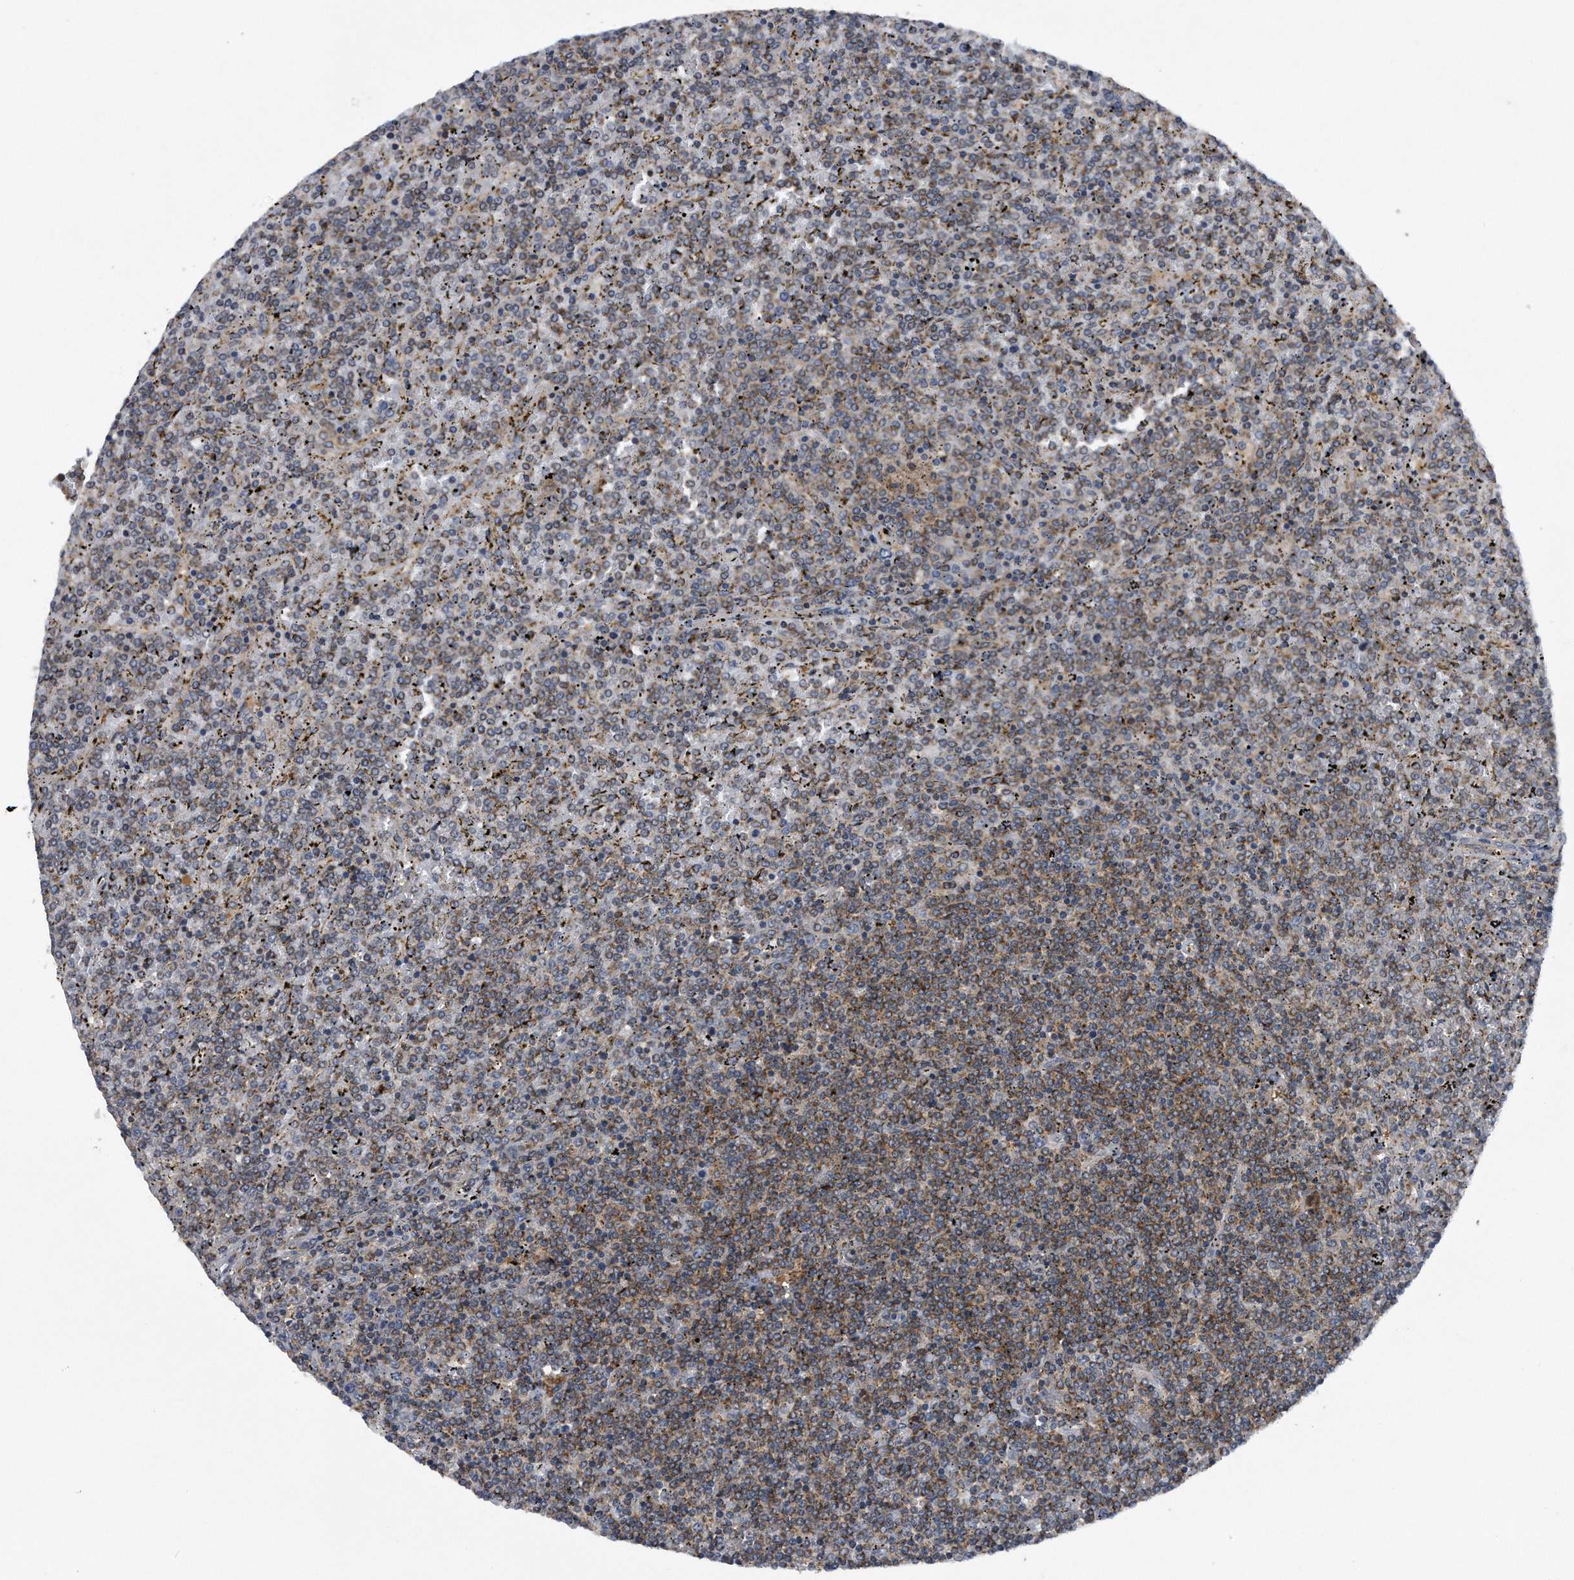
{"staining": {"intensity": "weak", "quantity": "25%-75%", "location": "cytoplasmic/membranous"}, "tissue": "lymphoma", "cell_type": "Tumor cells", "image_type": "cancer", "snomed": [{"axis": "morphology", "description": "Malignant lymphoma, non-Hodgkin's type, Low grade"}, {"axis": "topography", "description": "Spleen"}], "caption": "Low-grade malignant lymphoma, non-Hodgkin's type stained with DAB (3,3'-diaminobenzidine) immunohistochemistry displays low levels of weak cytoplasmic/membranous positivity in about 25%-75% of tumor cells.", "gene": "ALPK2", "patient": {"sex": "female", "age": 19}}